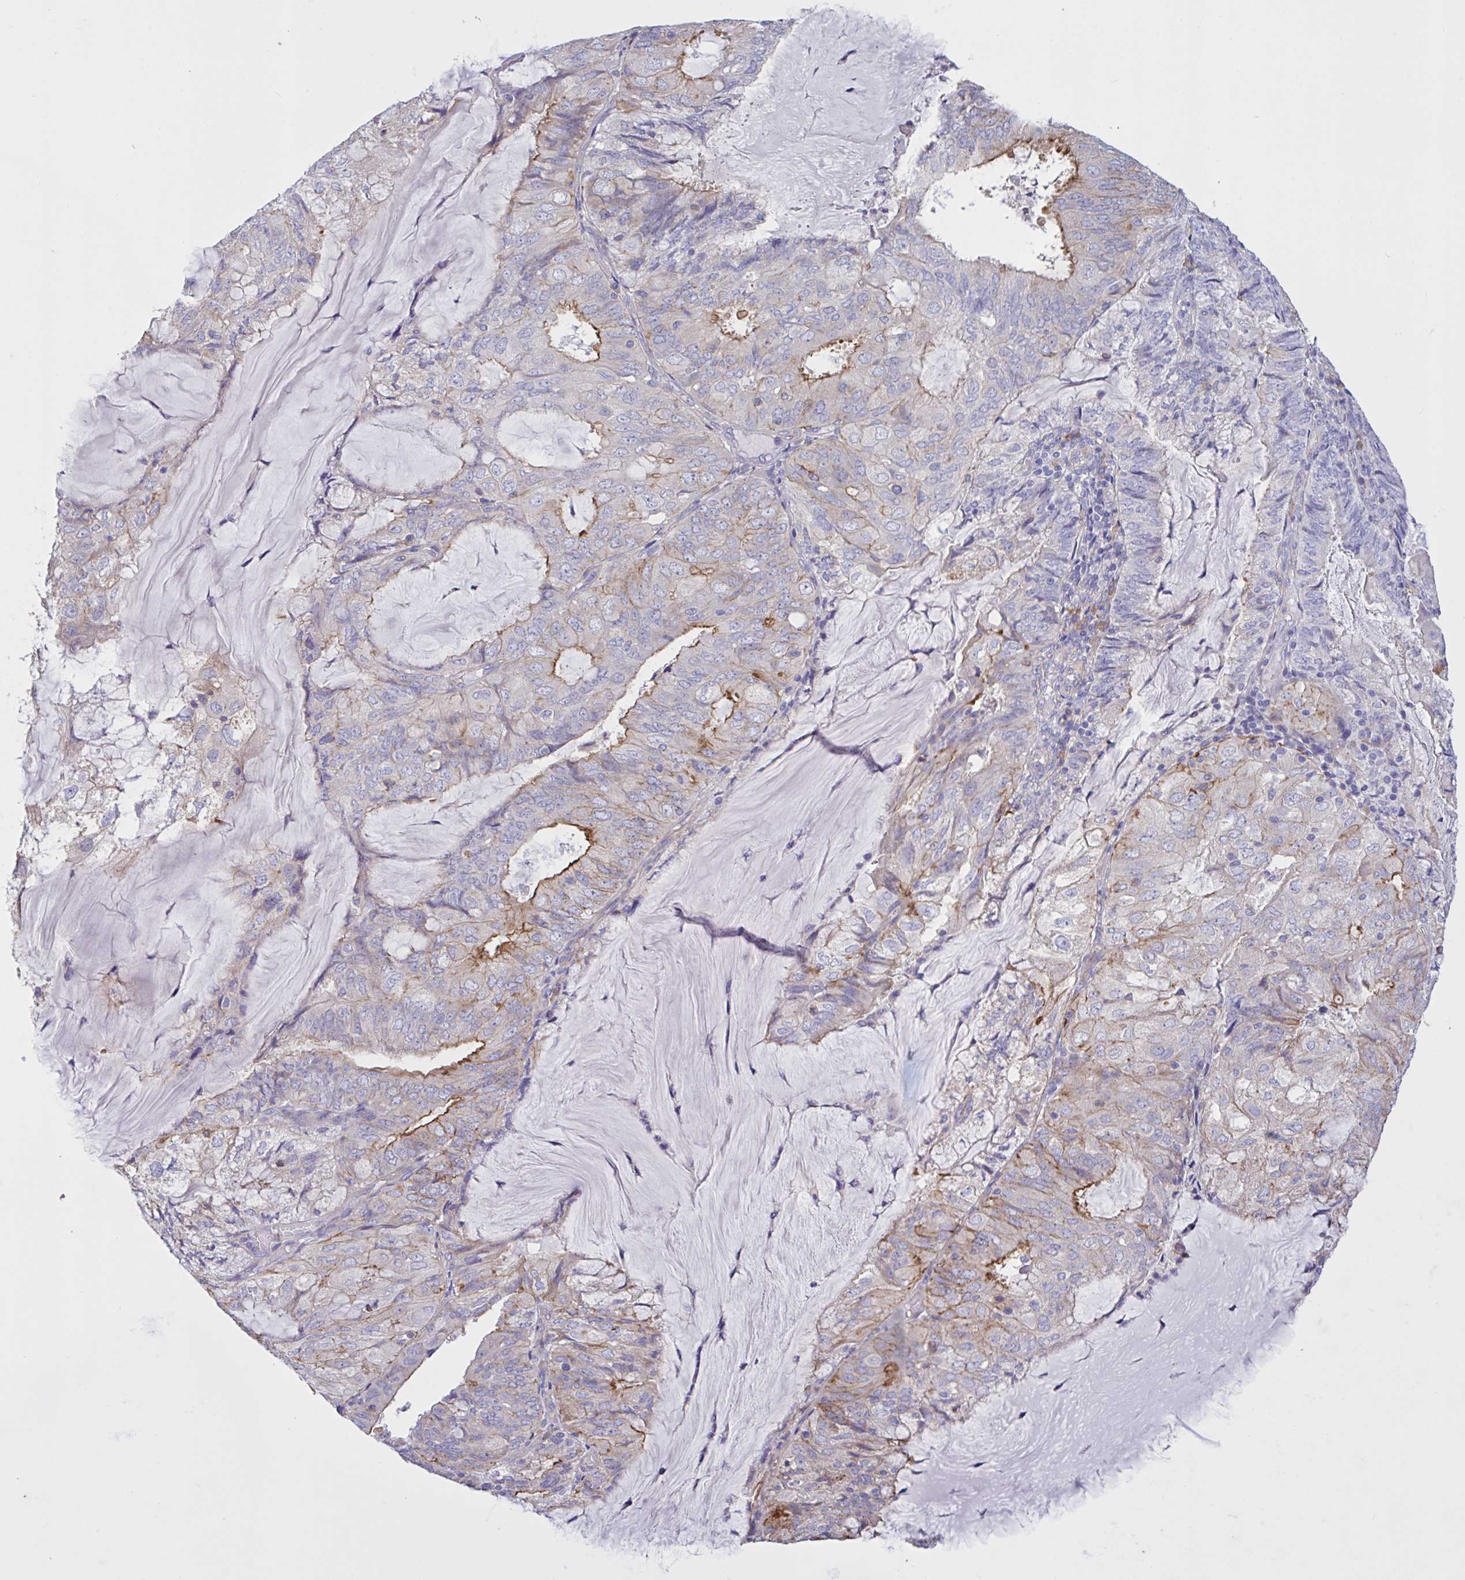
{"staining": {"intensity": "moderate", "quantity": "<25%", "location": "cytoplasmic/membranous"}, "tissue": "endometrial cancer", "cell_type": "Tumor cells", "image_type": "cancer", "snomed": [{"axis": "morphology", "description": "Adenocarcinoma, NOS"}, {"axis": "topography", "description": "Endometrium"}], "caption": "Adenocarcinoma (endometrial) stained for a protein reveals moderate cytoplasmic/membranous positivity in tumor cells. Immunohistochemistry (ihc) stains the protein of interest in brown and the nuclei are stained blue.", "gene": "SLC66A1", "patient": {"sex": "female", "age": 81}}